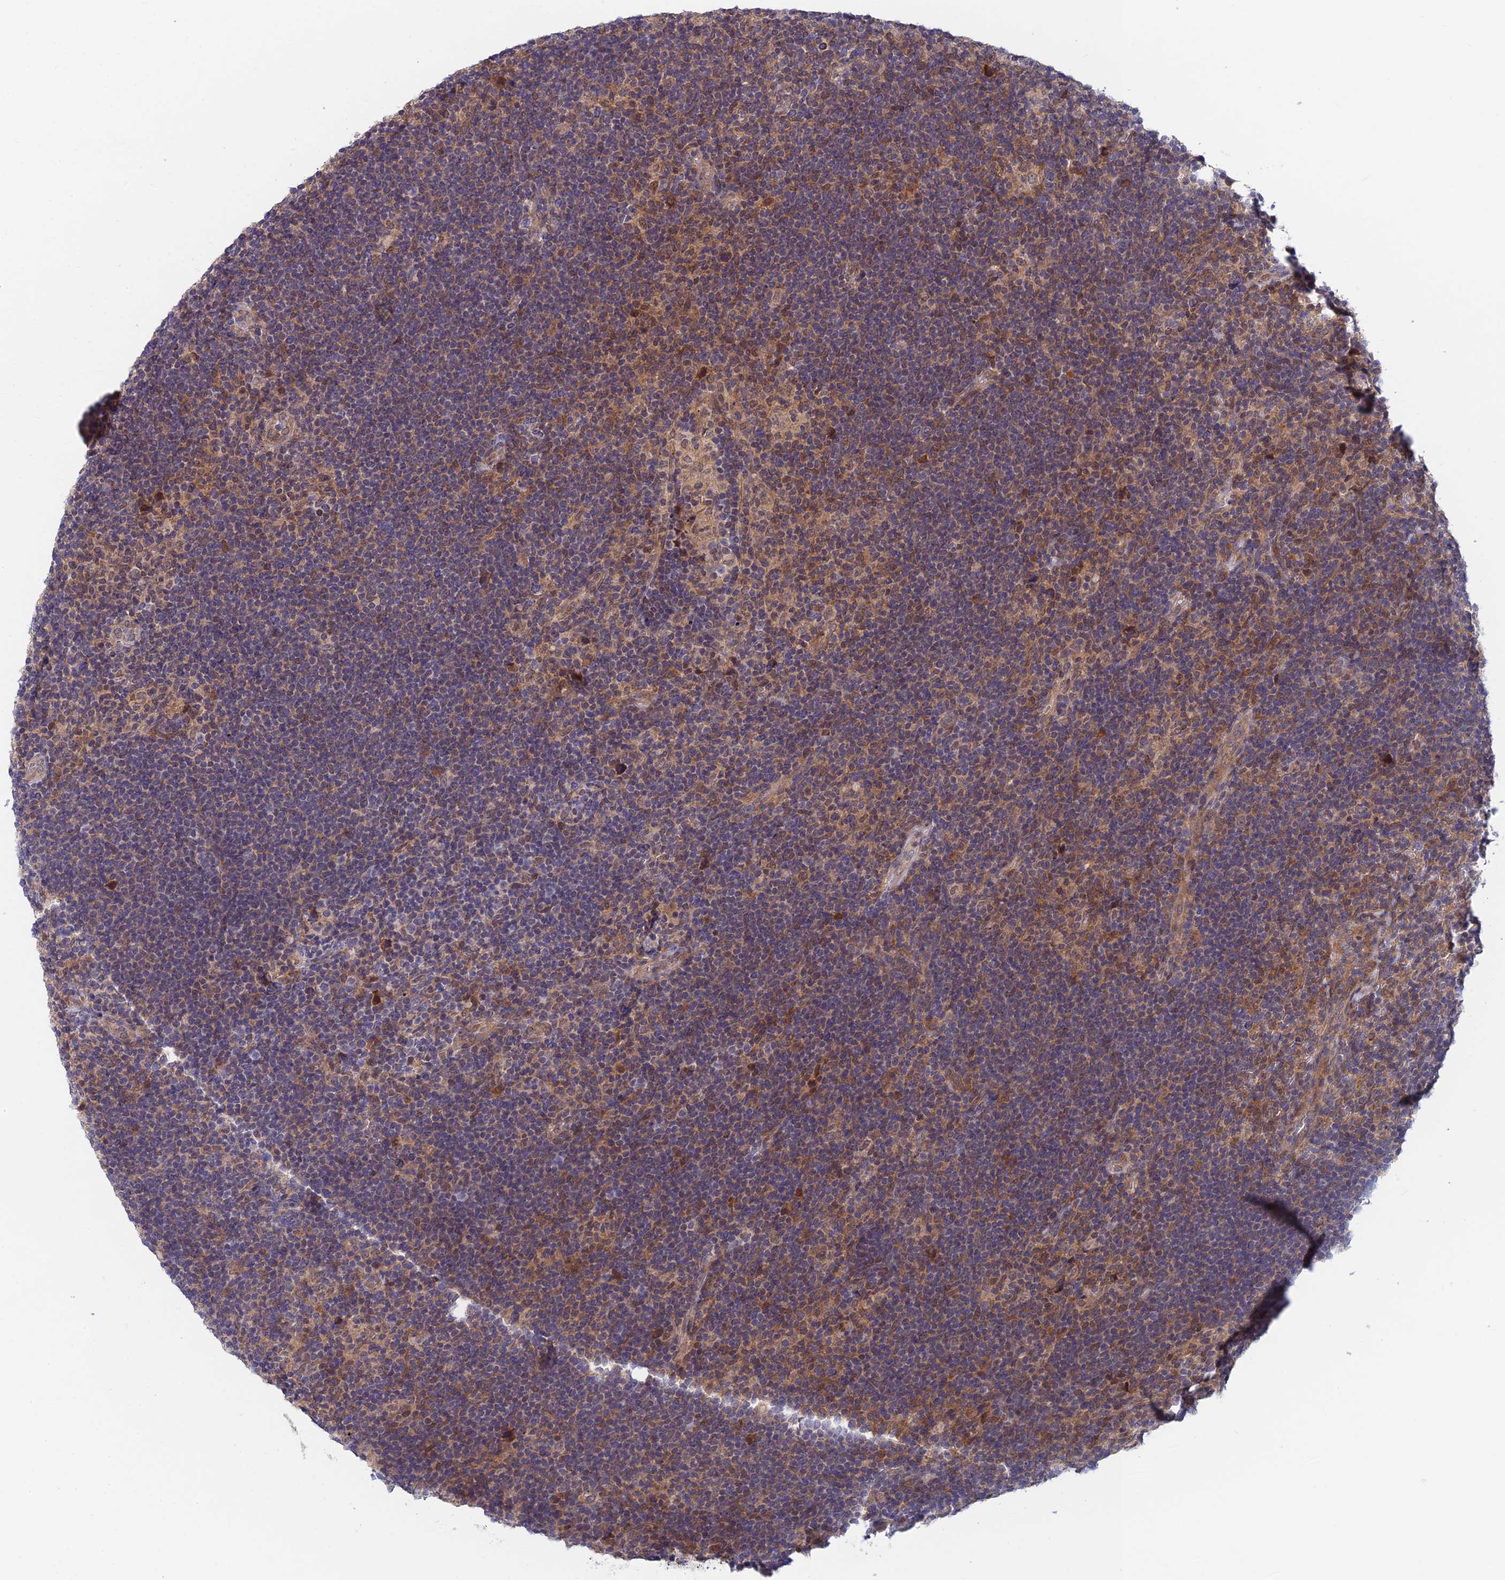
{"staining": {"intensity": "weak", "quantity": "25%-75%", "location": "cytoplasmic/membranous"}, "tissue": "lymphoma", "cell_type": "Tumor cells", "image_type": "cancer", "snomed": [{"axis": "morphology", "description": "Hodgkin's disease, NOS"}, {"axis": "topography", "description": "Lymph node"}], "caption": "Tumor cells exhibit low levels of weak cytoplasmic/membranous staining in approximately 25%-75% of cells in human lymphoma.", "gene": "SRA1", "patient": {"sex": "female", "age": 57}}